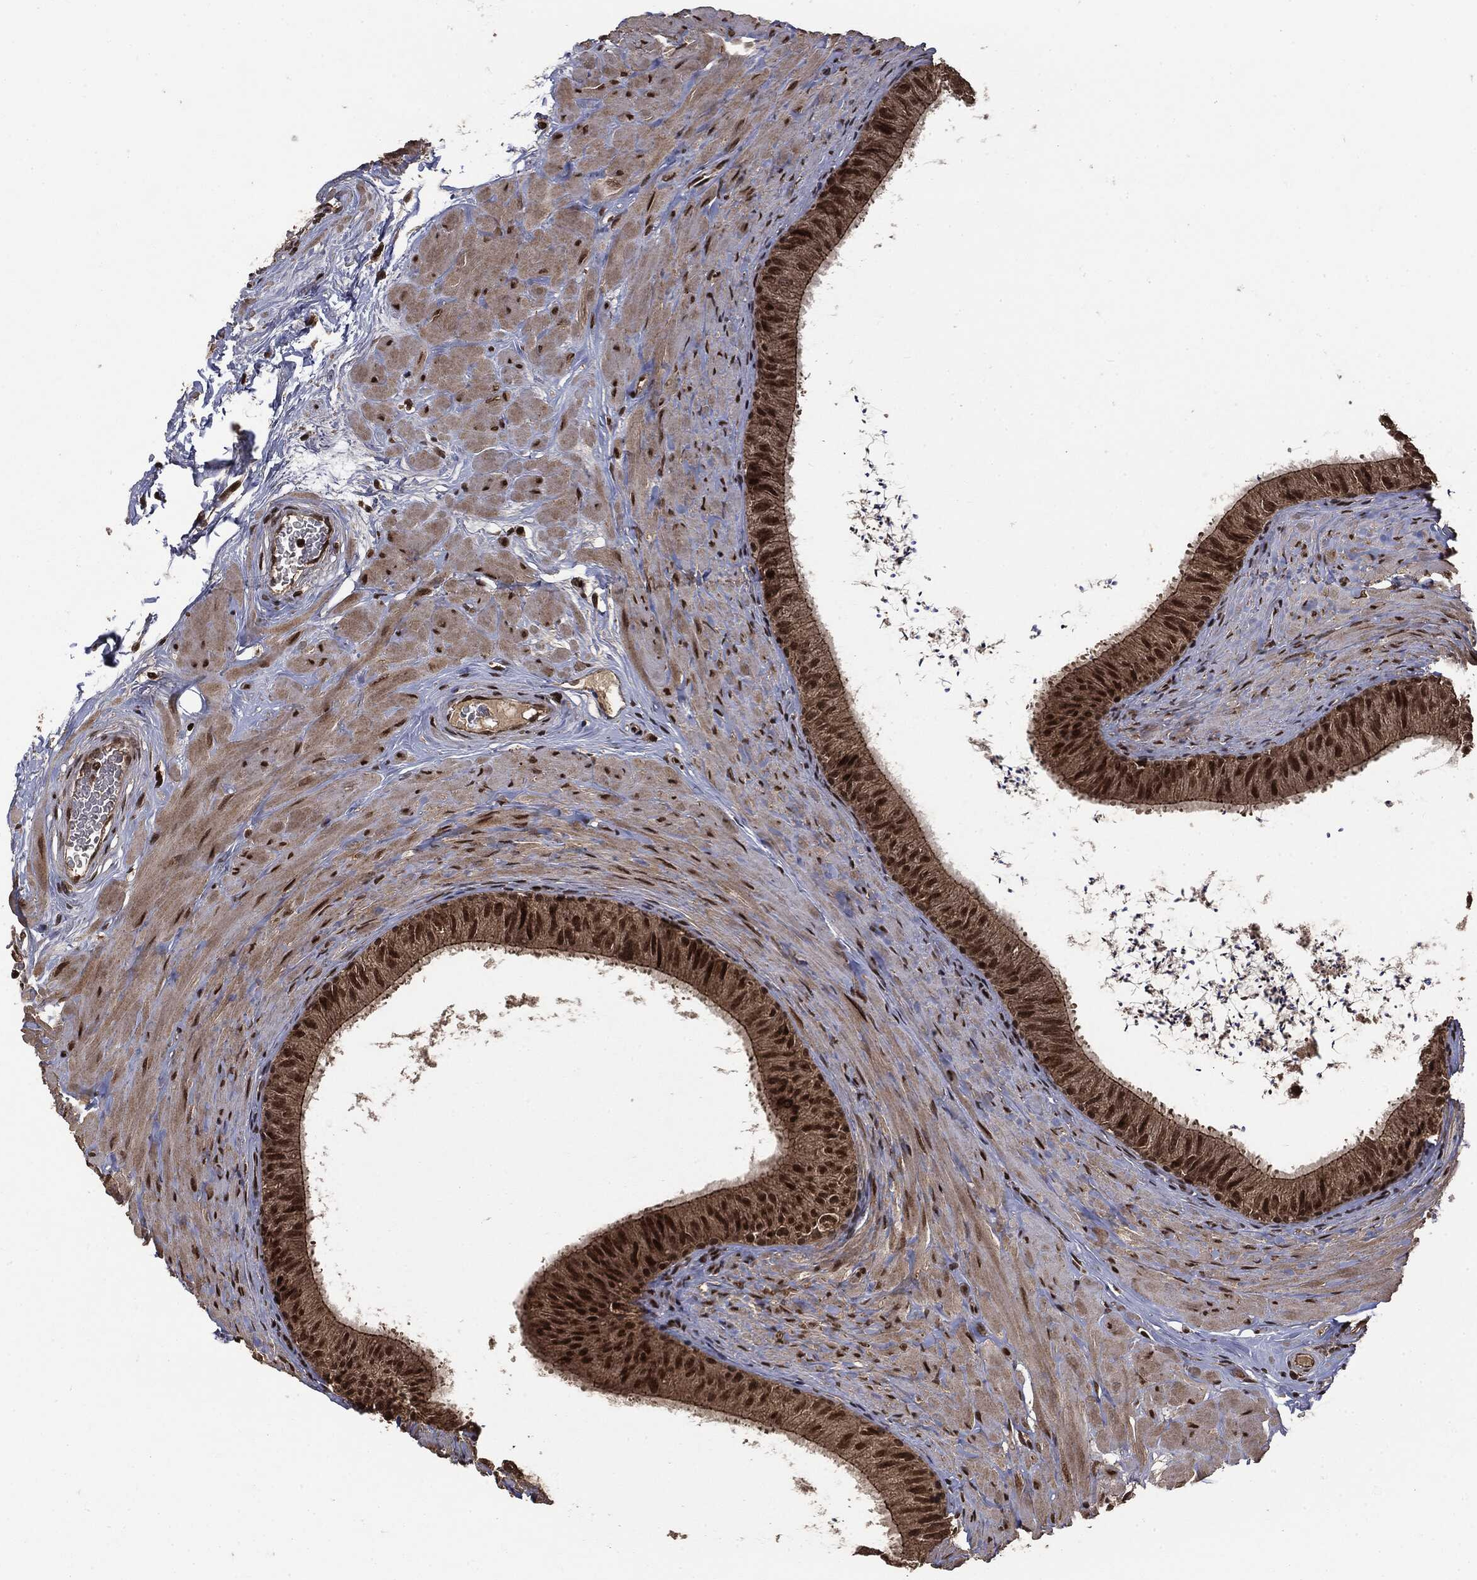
{"staining": {"intensity": "strong", "quantity": ">75%", "location": "cytoplasmic/membranous,nuclear"}, "tissue": "epididymis", "cell_type": "Glandular cells", "image_type": "normal", "snomed": [{"axis": "morphology", "description": "Normal tissue, NOS"}, {"axis": "topography", "description": "Epididymis"}], "caption": "Epididymis stained with DAB immunohistochemistry reveals high levels of strong cytoplasmic/membranous,nuclear expression in about >75% of glandular cells. The staining was performed using DAB to visualize the protein expression in brown, while the nuclei were stained in blue with hematoxylin (Magnification: 20x).", "gene": "CTDP1", "patient": {"sex": "male", "age": 34}}